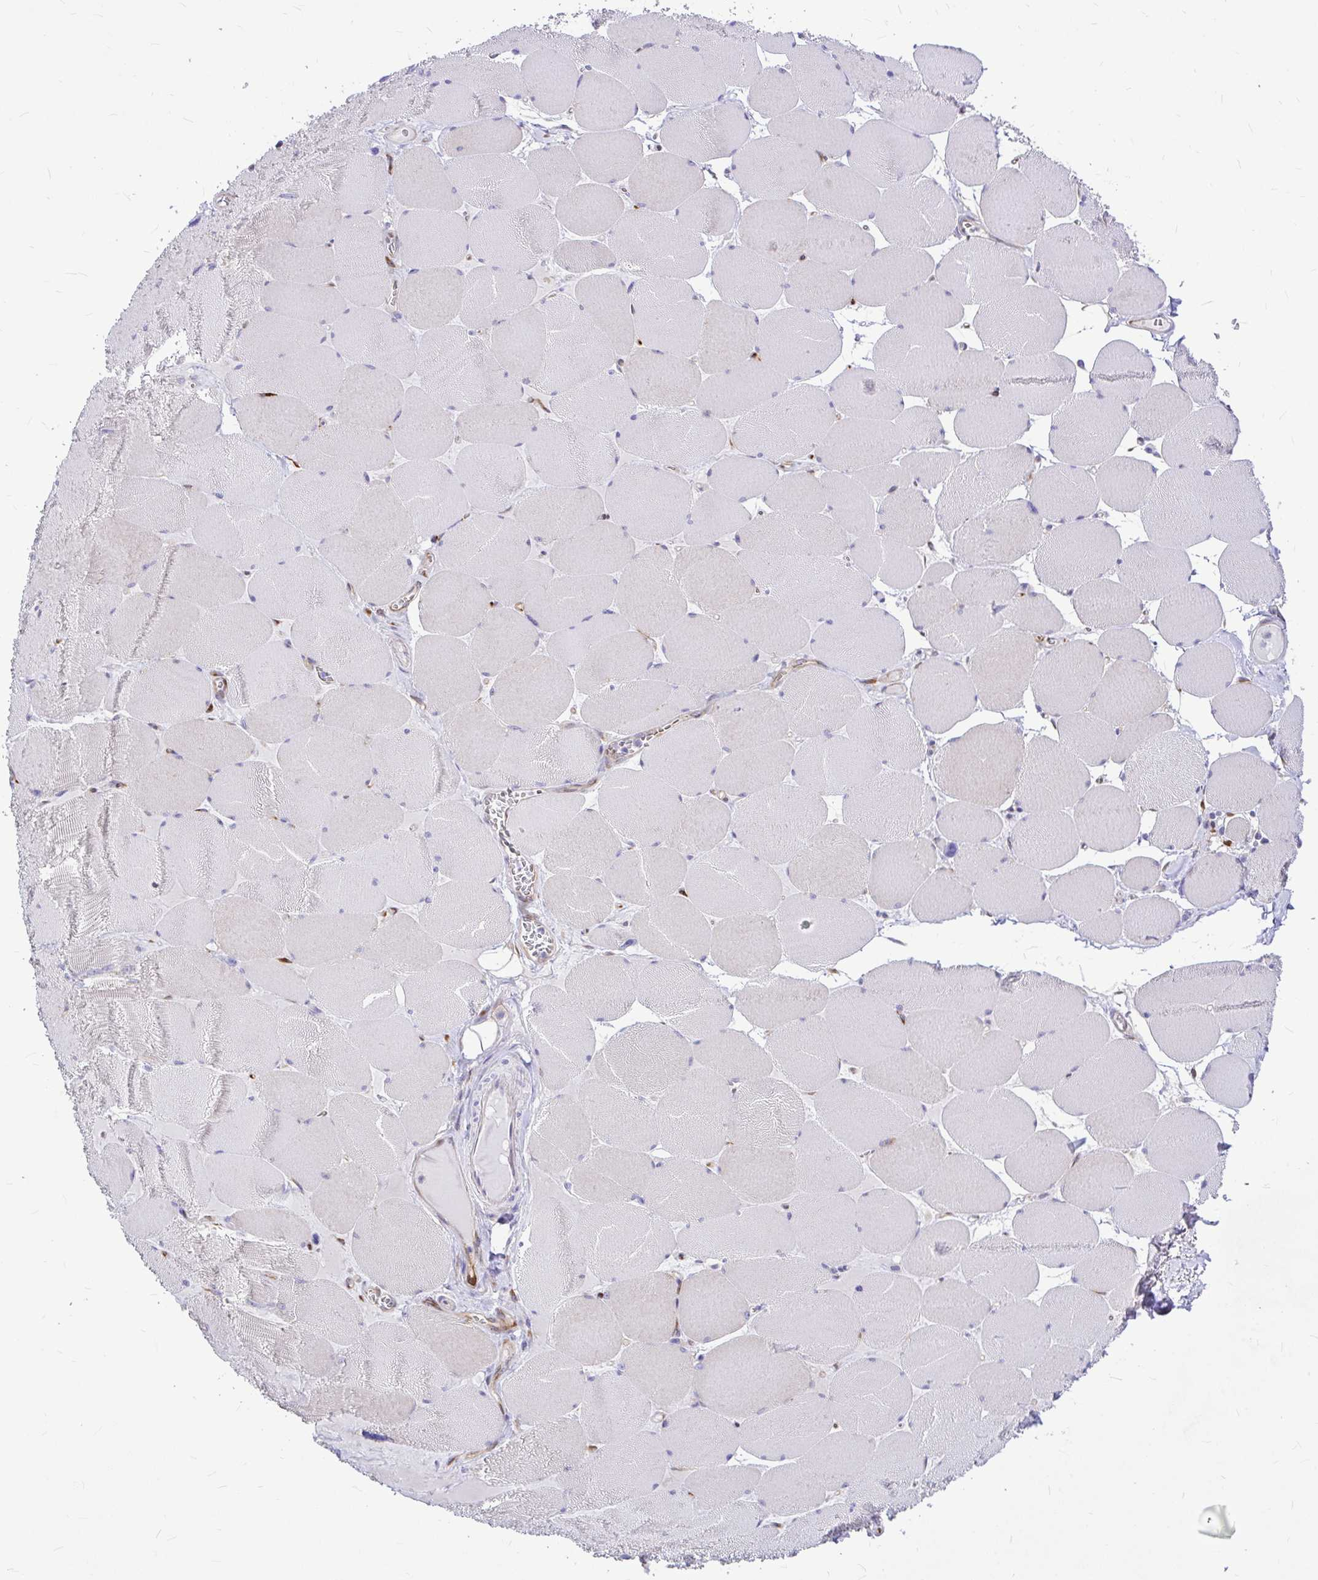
{"staining": {"intensity": "negative", "quantity": "none", "location": "none"}, "tissue": "skeletal muscle", "cell_type": "Myocytes", "image_type": "normal", "snomed": [{"axis": "morphology", "description": "Normal tissue, NOS"}, {"axis": "topography", "description": "Skeletal muscle"}], "caption": "This is an IHC photomicrograph of benign skeletal muscle. There is no staining in myocytes.", "gene": "GABBR2", "patient": {"sex": "female", "age": 75}}